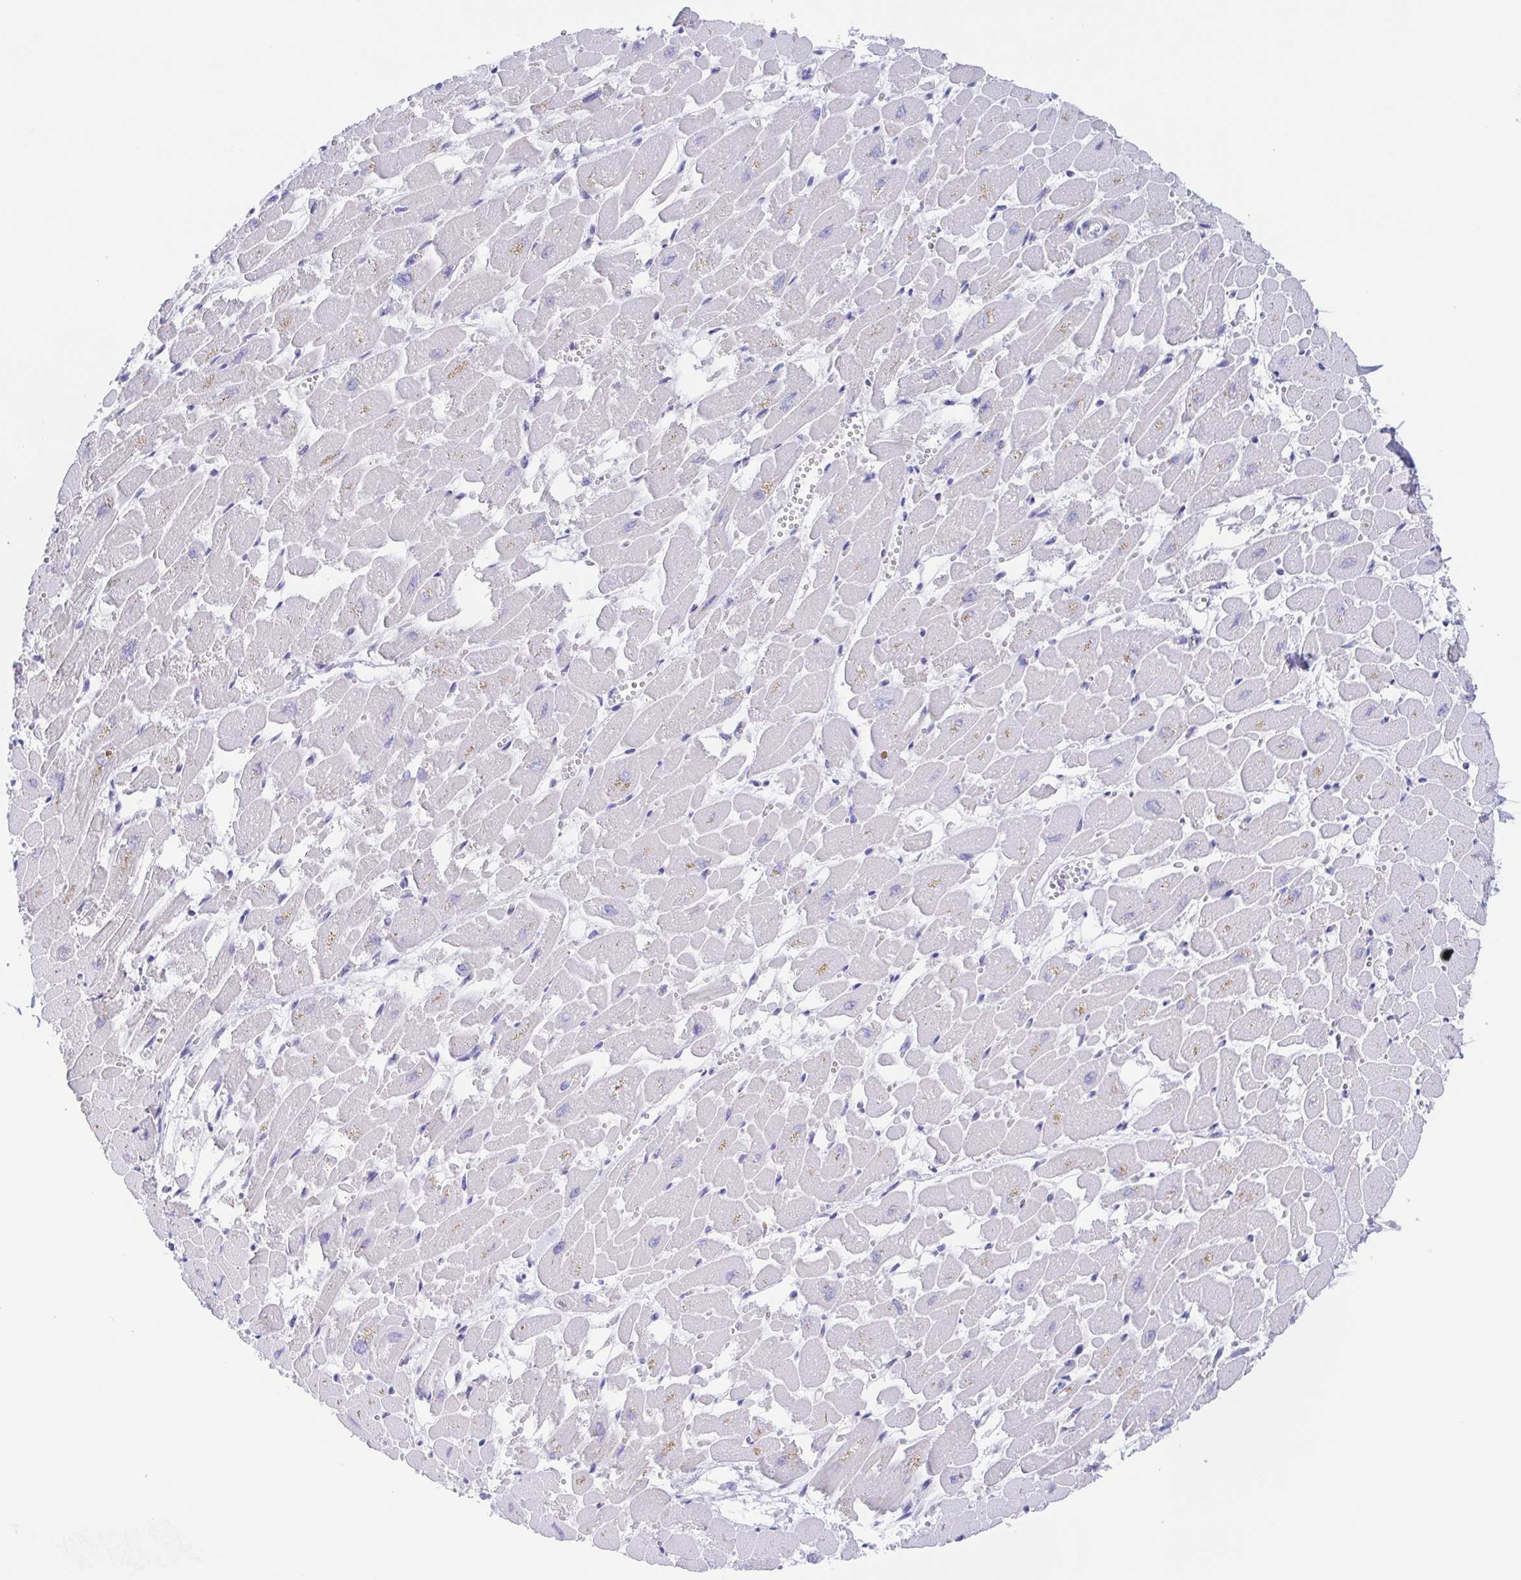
{"staining": {"intensity": "negative", "quantity": "none", "location": "none"}, "tissue": "heart muscle", "cell_type": "Cardiomyocytes", "image_type": "normal", "snomed": [{"axis": "morphology", "description": "Normal tissue, NOS"}, {"axis": "topography", "description": "Heart"}], "caption": "Protein analysis of unremarkable heart muscle displays no significant positivity in cardiomyocytes. (DAB immunohistochemistry (IHC) with hematoxylin counter stain).", "gene": "MUCL3", "patient": {"sex": "female", "age": 52}}